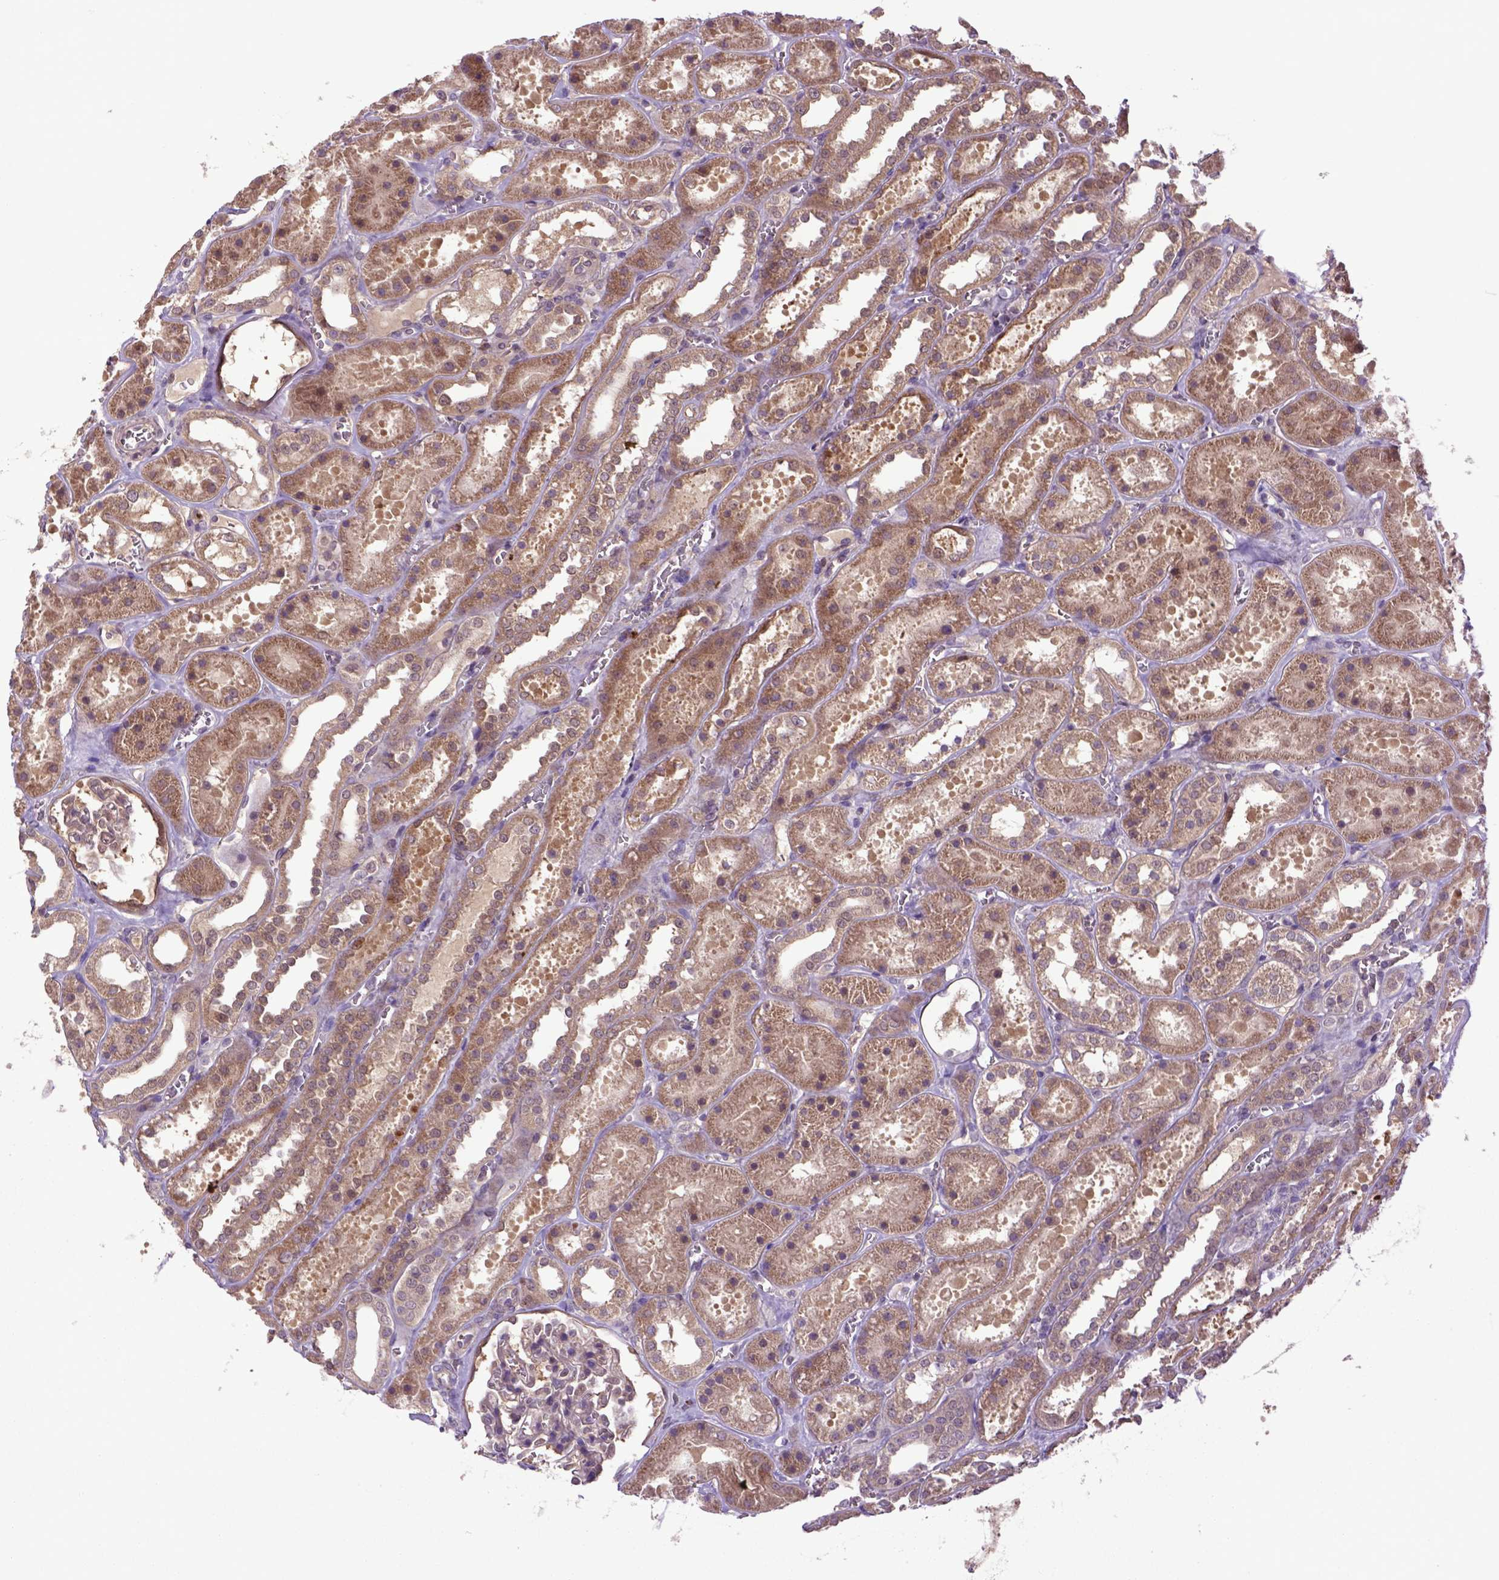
{"staining": {"intensity": "moderate", "quantity": "25%-75%", "location": "cytoplasmic/membranous"}, "tissue": "kidney", "cell_type": "Cells in glomeruli", "image_type": "normal", "snomed": [{"axis": "morphology", "description": "Normal tissue, NOS"}, {"axis": "topography", "description": "Kidney"}], "caption": "A histopathology image of kidney stained for a protein exhibits moderate cytoplasmic/membranous brown staining in cells in glomeruli.", "gene": "HSPBP1", "patient": {"sex": "female", "age": 41}}